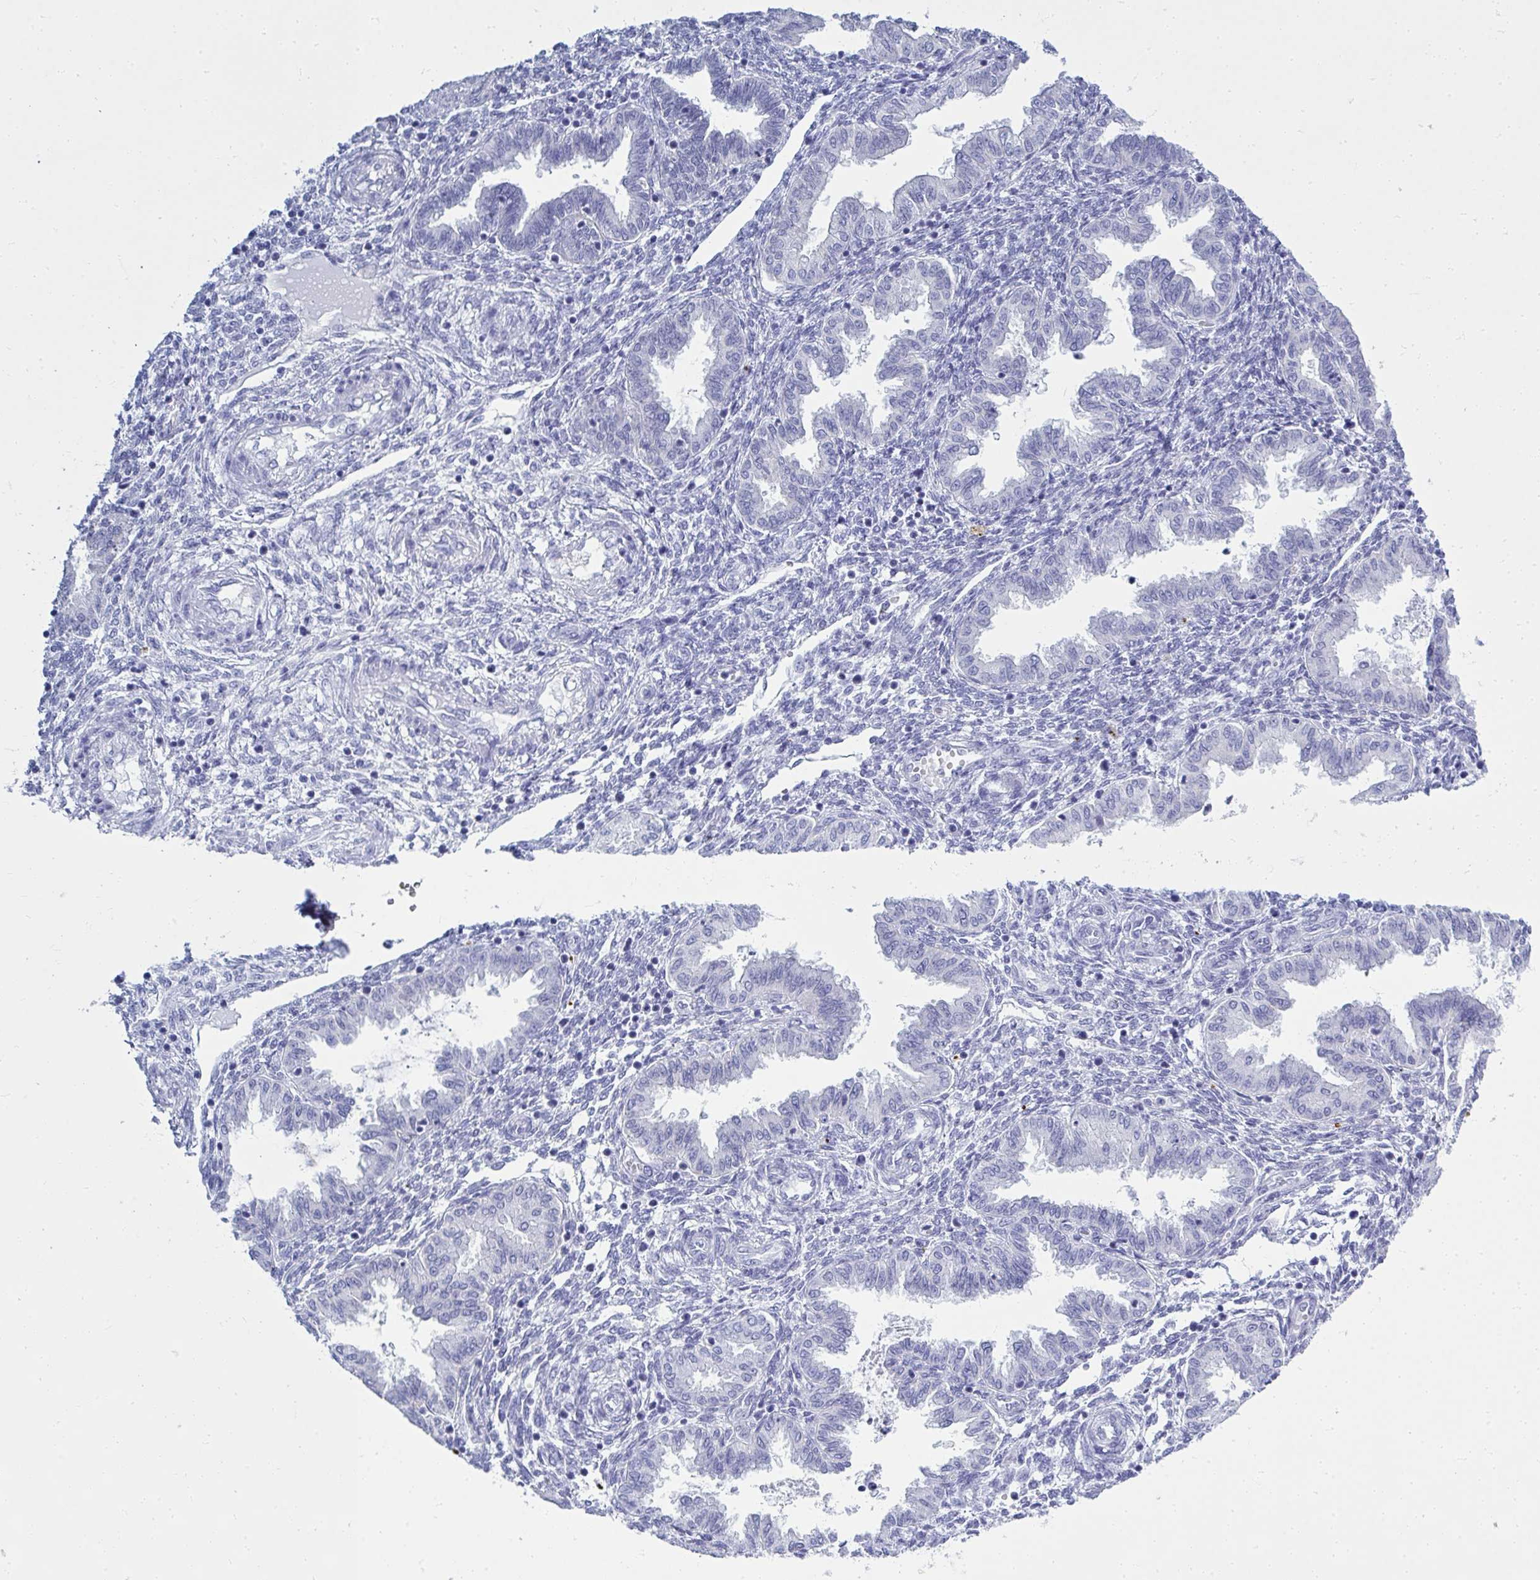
{"staining": {"intensity": "negative", "quantity": "none", "location": "none"}, "tissue": "endometrium", "cell_type": "Cells in endometrial stroma", "image_type": "normal", "snomed": [{"axis": "morphology", "description": "Normal tissue, NOS"}, {"axis": "topography", "description": "Endometrium"}], "caption": "Protein analysis of normal endometrium shows no significant staining in cells in endometrial stroma. (Stains: DAB IHC with hematoxylin counter stain, Microscopy: brightfield microscopy at high magnification).", "gene": "QDPR", "patient": {"sex": "female", "age": 33}}